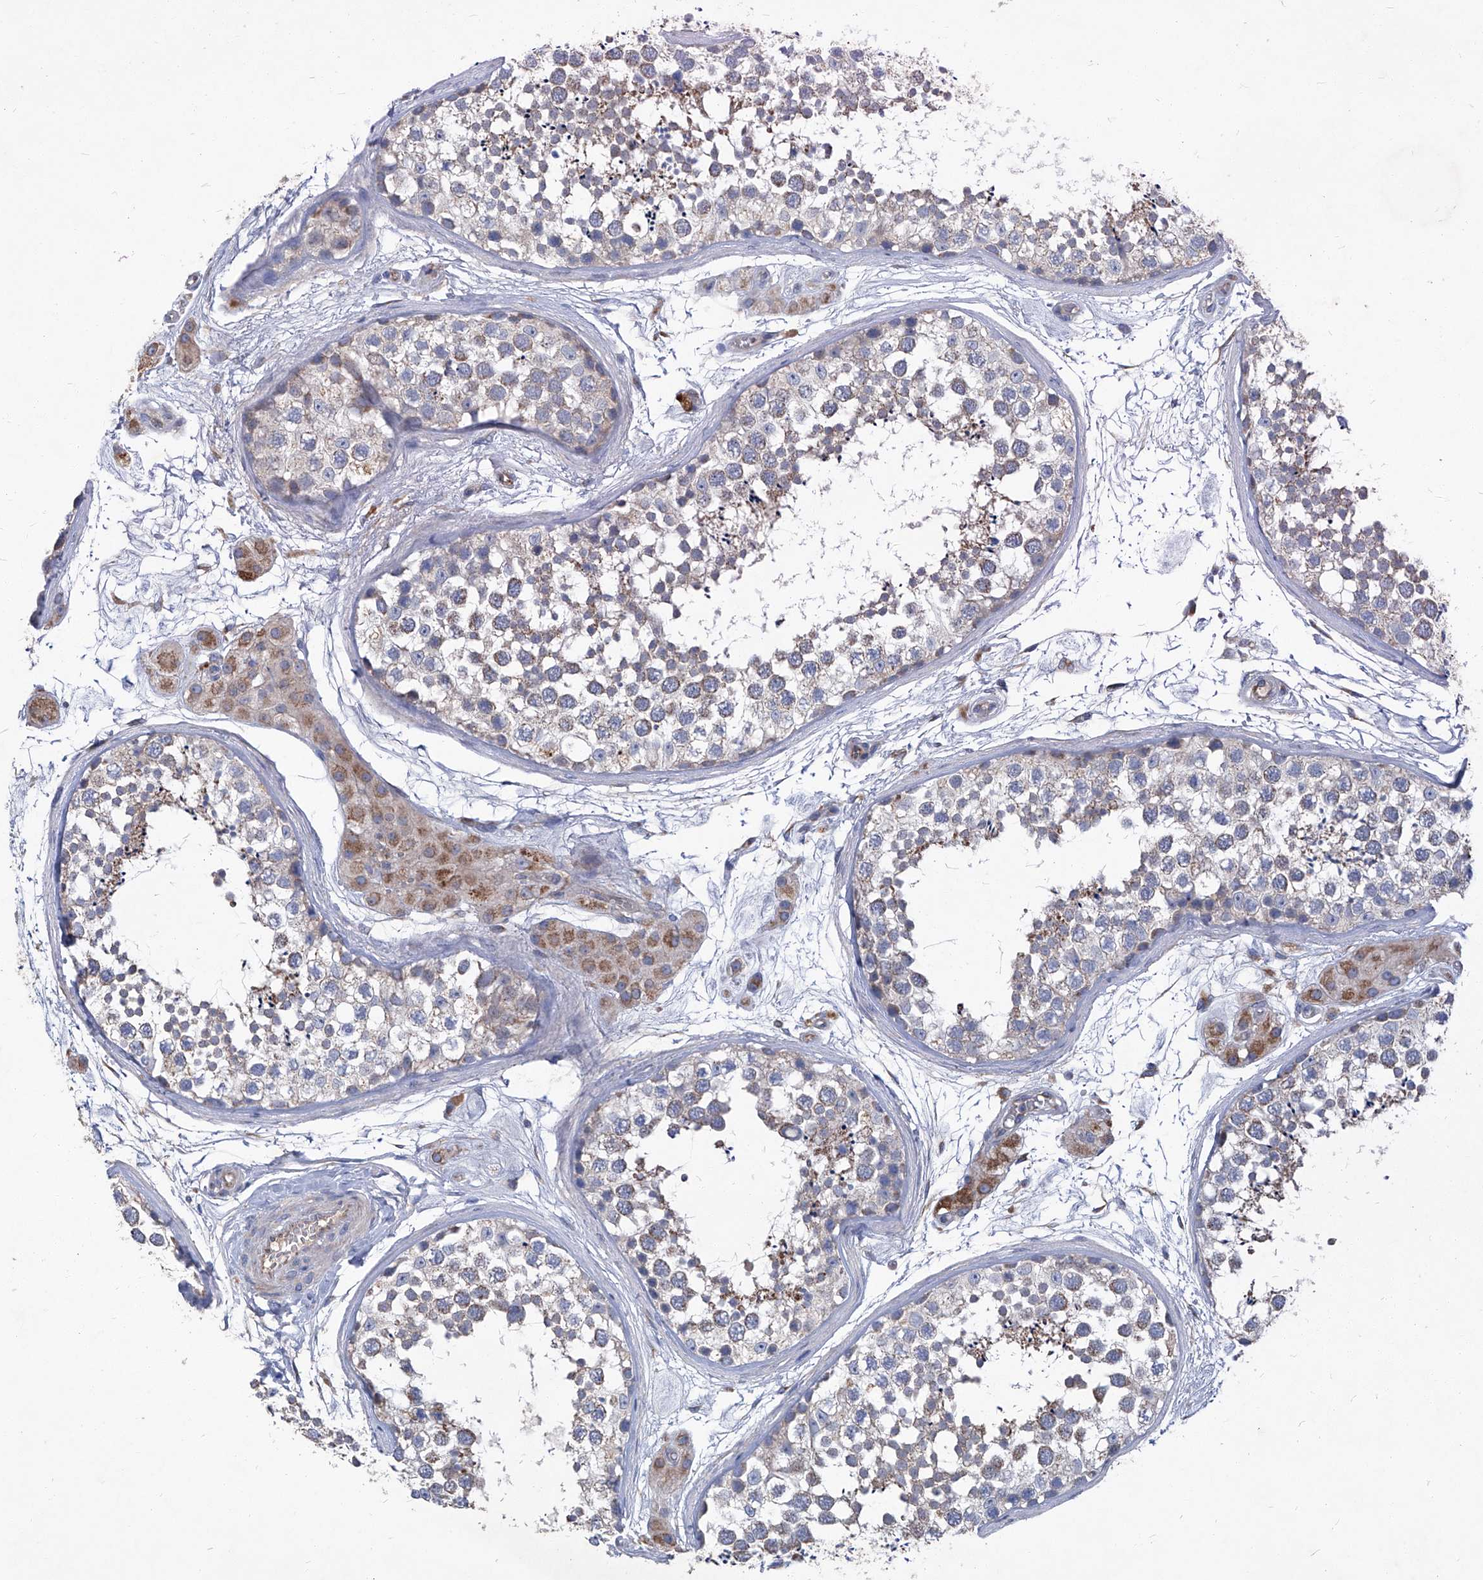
{"staining": {"intensity": "weak", "quantity": "<25%", "location": "cytoplasmic/membranous"}, "tissue": "testis", "cell_type": "Cells in seminiferous ducts", "image_type": "normal", "snomed": [{"axis": "morphology", "description": "Normal tissue, NOS"}, {"axis": "topography", "description": "Testis"}], "caption": "Protein analysis of benign testis reveals no significant positivity in cells in seminiferous ducts.", "gene": "EPHA8", "patient": {"sex": "male", "age": 56}}